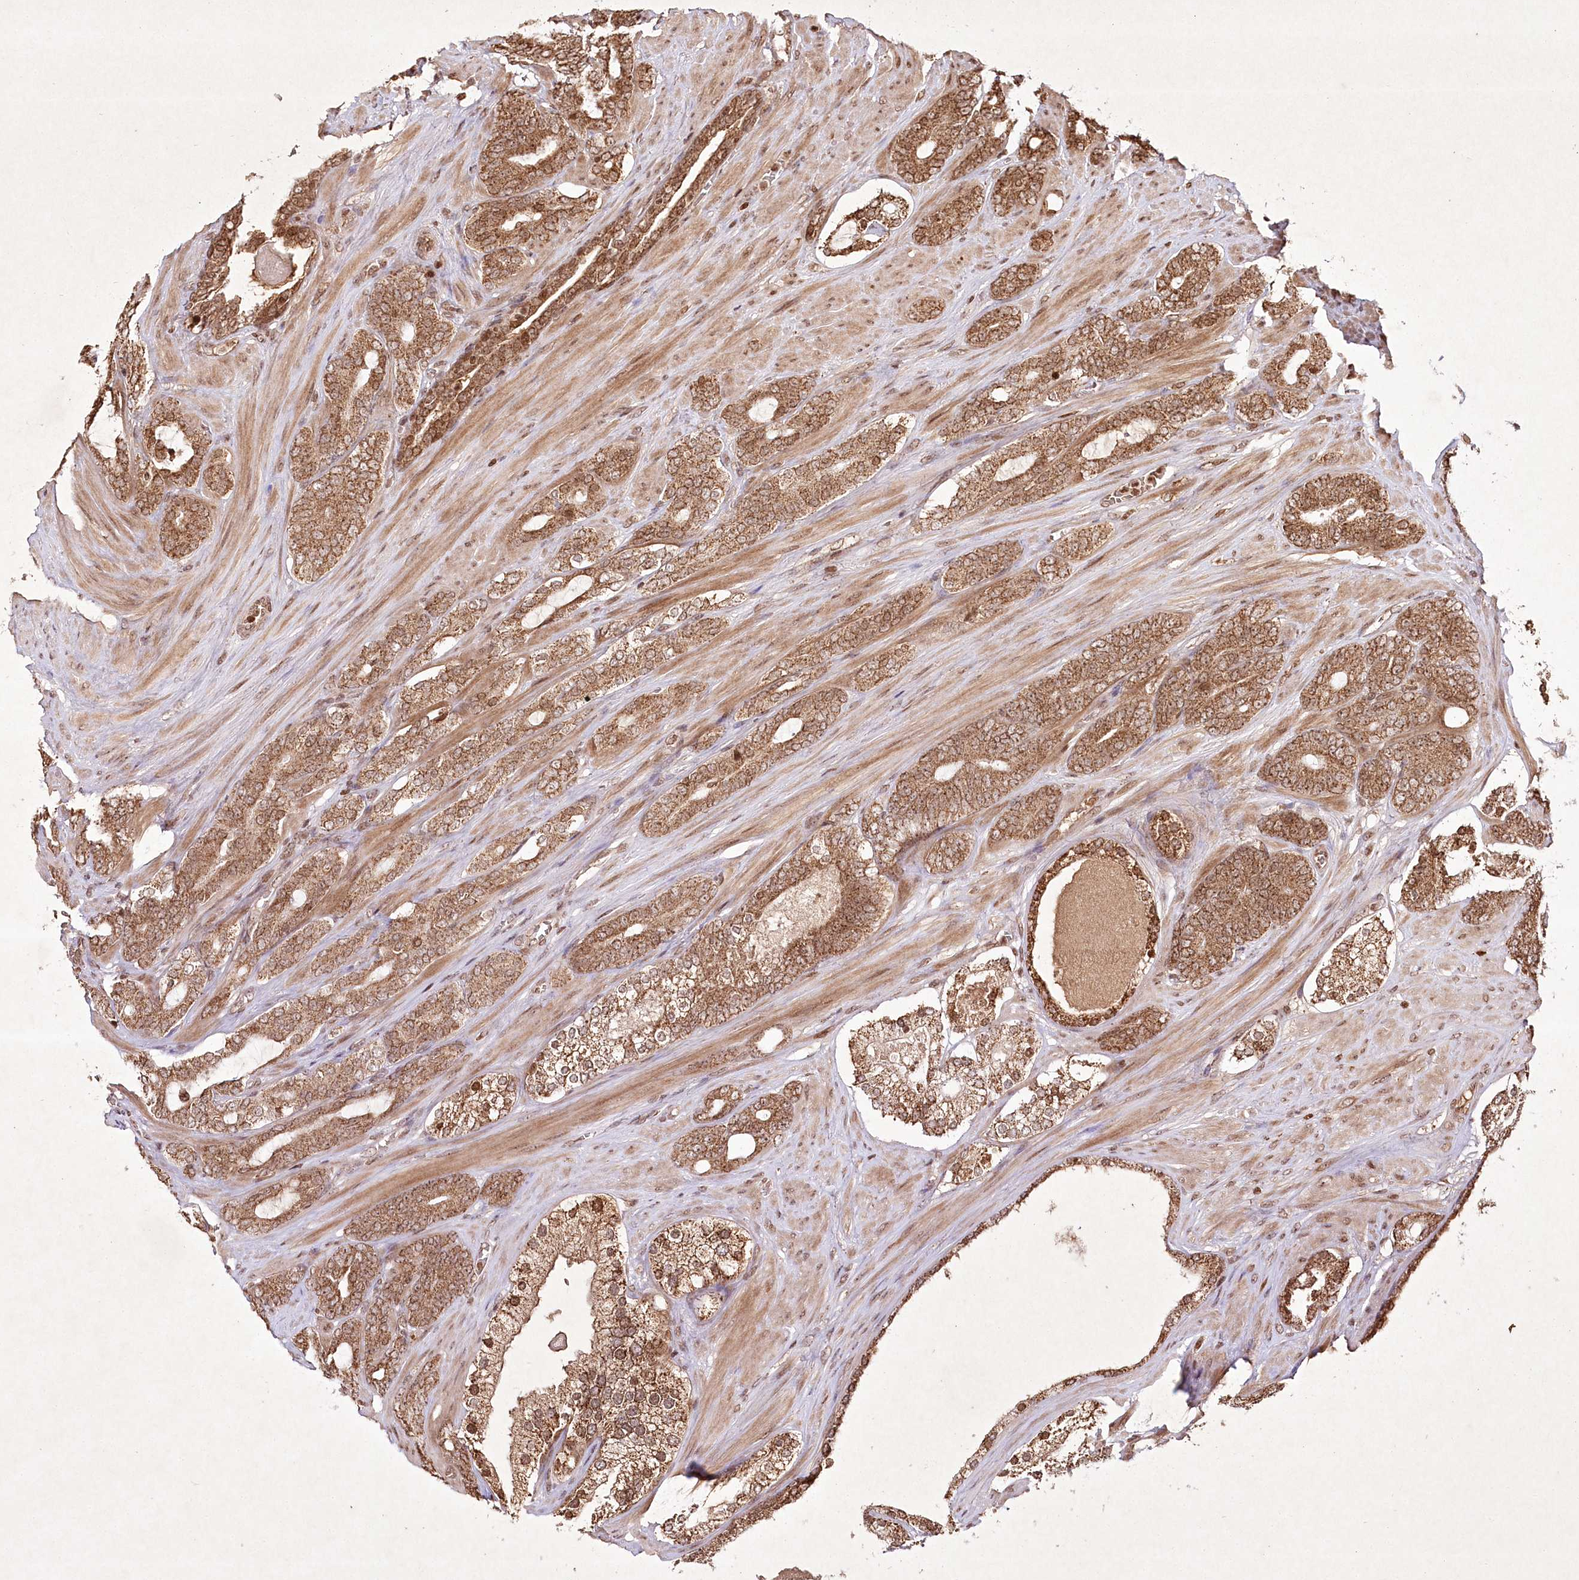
{"staining": {"intensity": "moderate", "quantity": ">75%", "location": "cytoplasmic/membranous,nuclear"}, "tissue": "prostate cancer", "cell_type": "Tumor cells", "image_type": "cancer", "snomed": [{"axis": "morphology", "description": "Adenocarcinoma, Low grade"}, {"axis": "topography", "description": "Prostate"}], "caption": "Prostate cancer stained with a brown dye reveals moderate cytoplasmic/membranous and nuclear positive staining in about >75% of tumor cells.", "gene": "CARM1", "patient": {"sex": "male", "age": 63}}